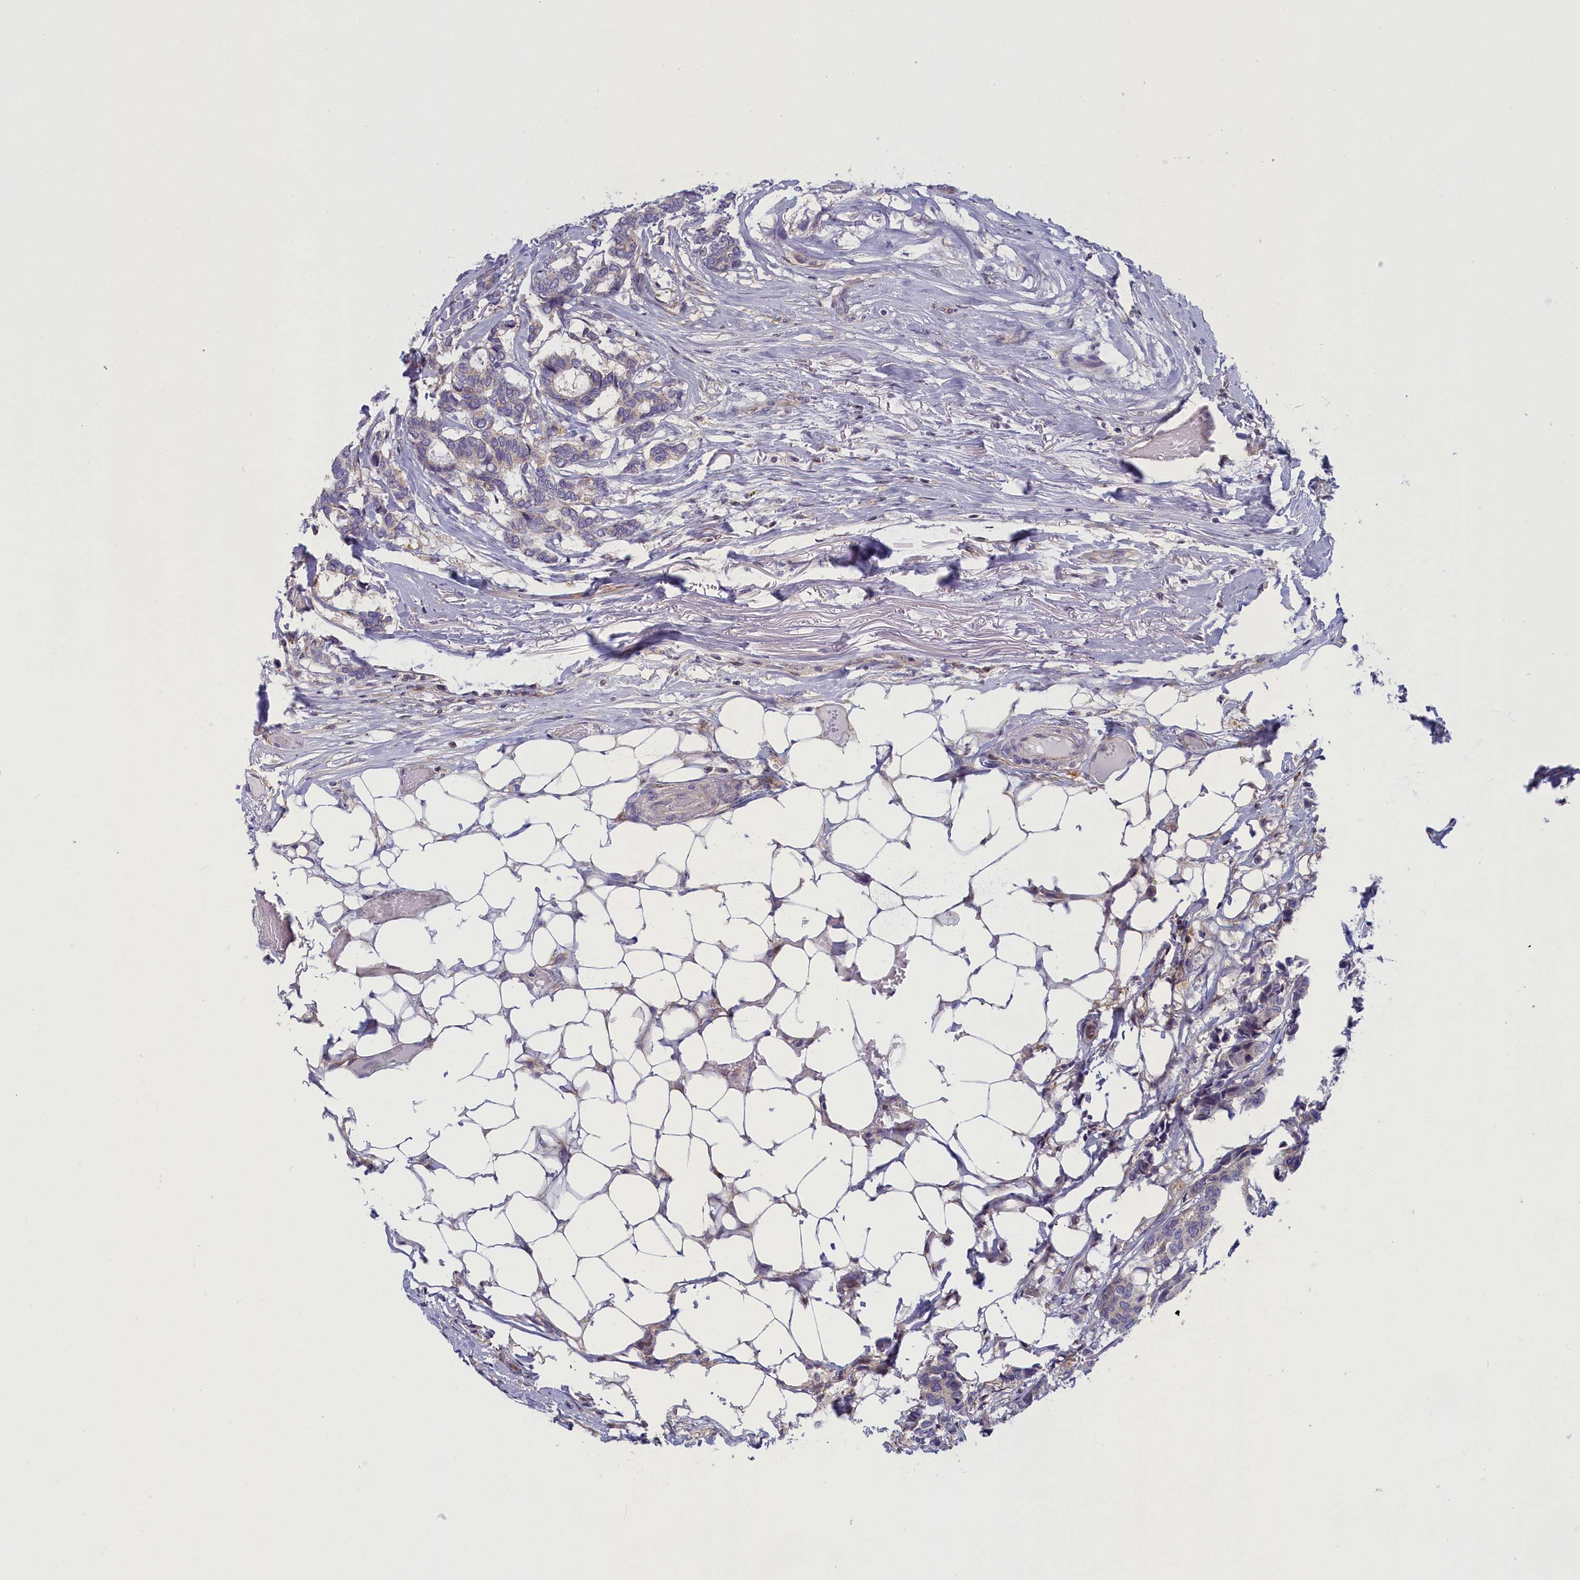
{"staining": {"intensity": "negative", "quantity": "none", "location": "none"}, "tissue": "breast cancer", "cell_type": "Tumor cells", "image_type": "cancer", "snomed": [{"axis": "morphology", "description": "Duct carcinoma"}, {"axis": "topography", "description": "Breast"}], "caption": "Tumor cells are negative for brown protein staining in invasive ductal carcinoma (breast).", "gene": "NOL10", "patient": {"sex": "female", "age": 87}}